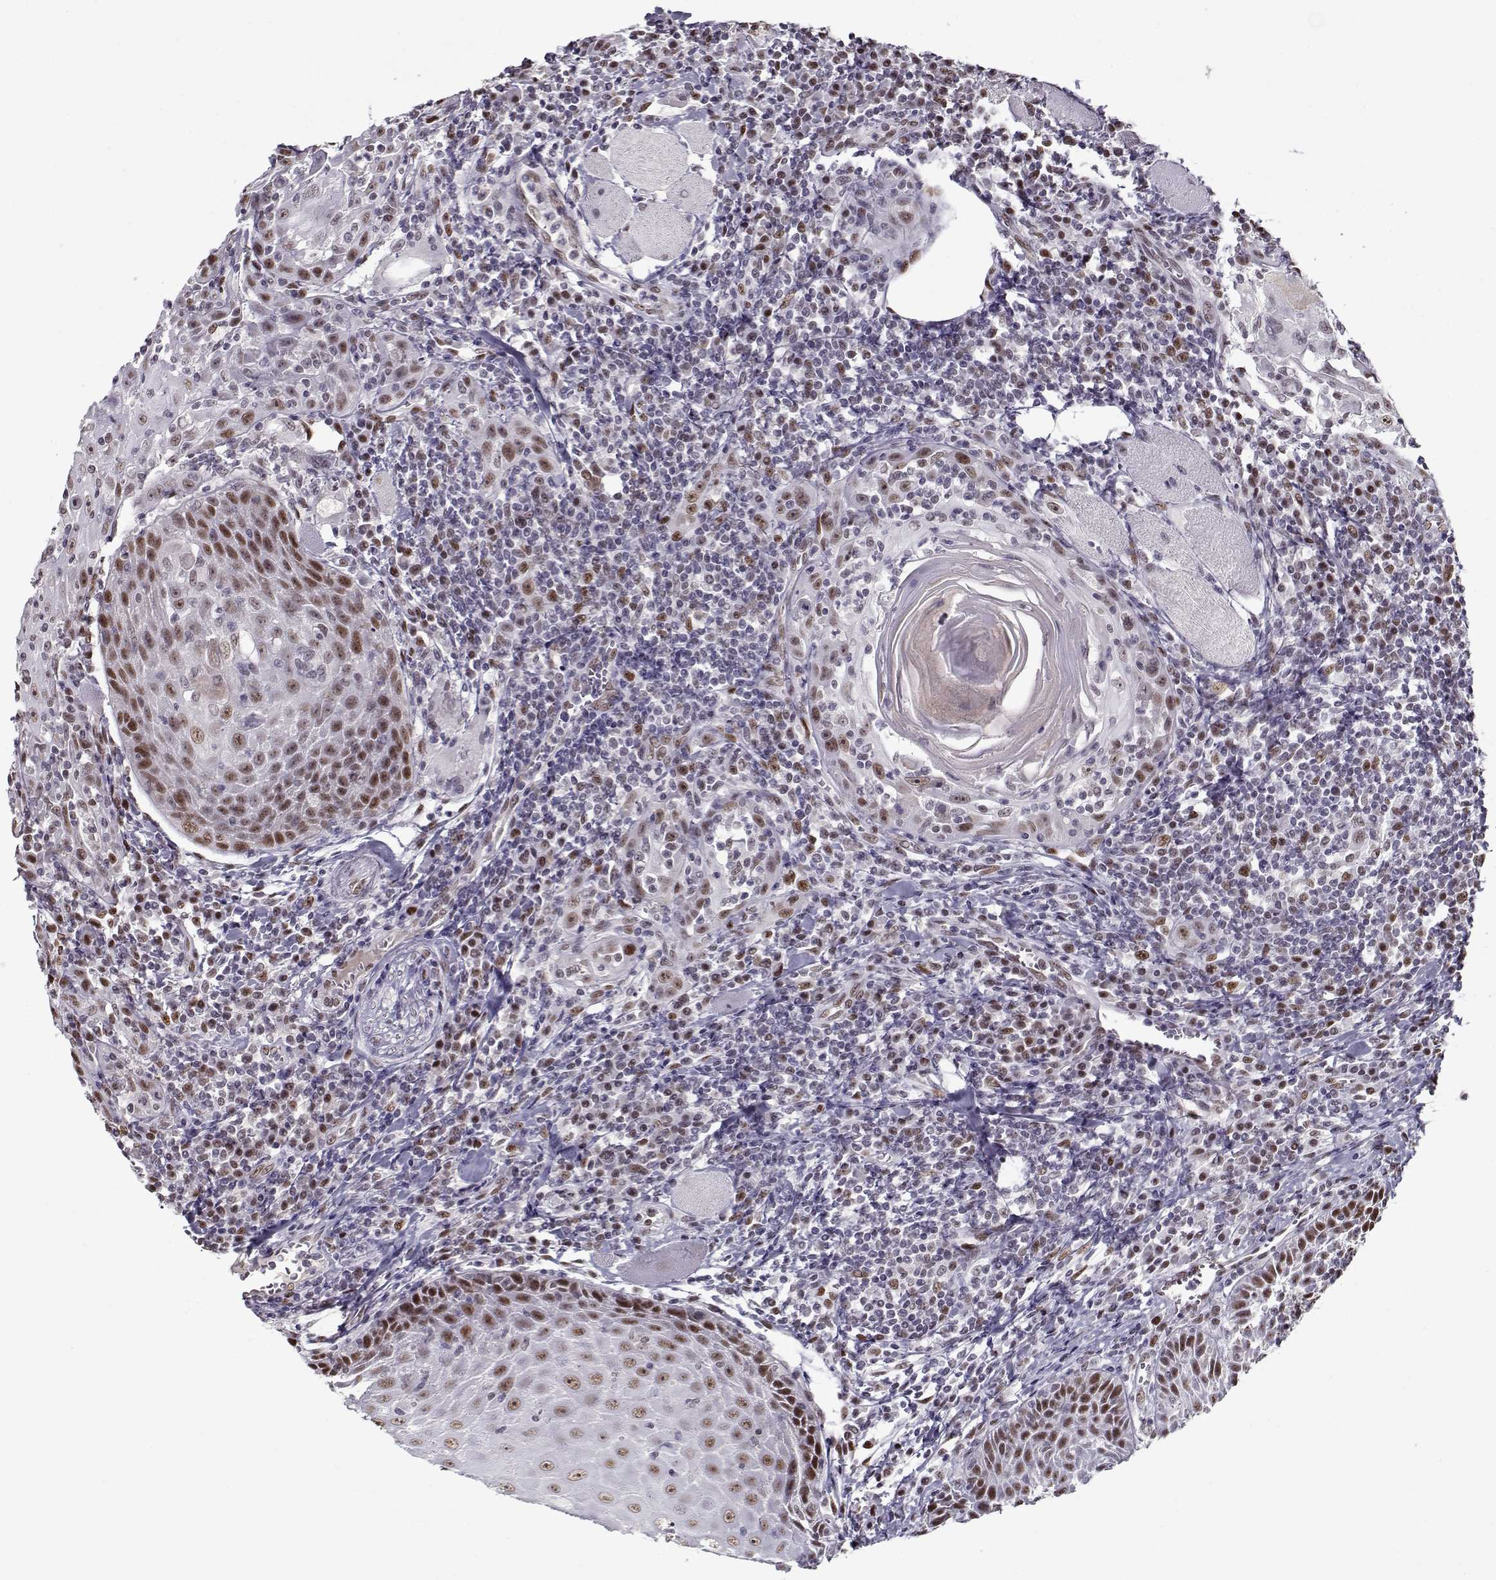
{"staining": {"intensity": "moderate", "quantity": "25%-75%", "location": "nuclear"}, "tissue": "head and neck cancer", "cell_type": "Tumor cells", "image_type": "cancer", "snomed": [{"axis": "morphology", "description": "Normal tissue, NOS"}, {"axis": "morphology", "description": "Squamous cell carcinoma, NOS"}, {"axis": "topography", "description": "Oral tissue"}, {"axis": "topography", "description": "Head-Neck"}], "caption": "This is a histology image of immunohistochemistry (IHC) staining of head and neck cancer, which shows moderate positivity in the nuclear of tumor cells.", "gene": "PRMT8", "patient": {"sex": "male", "age": 52}}